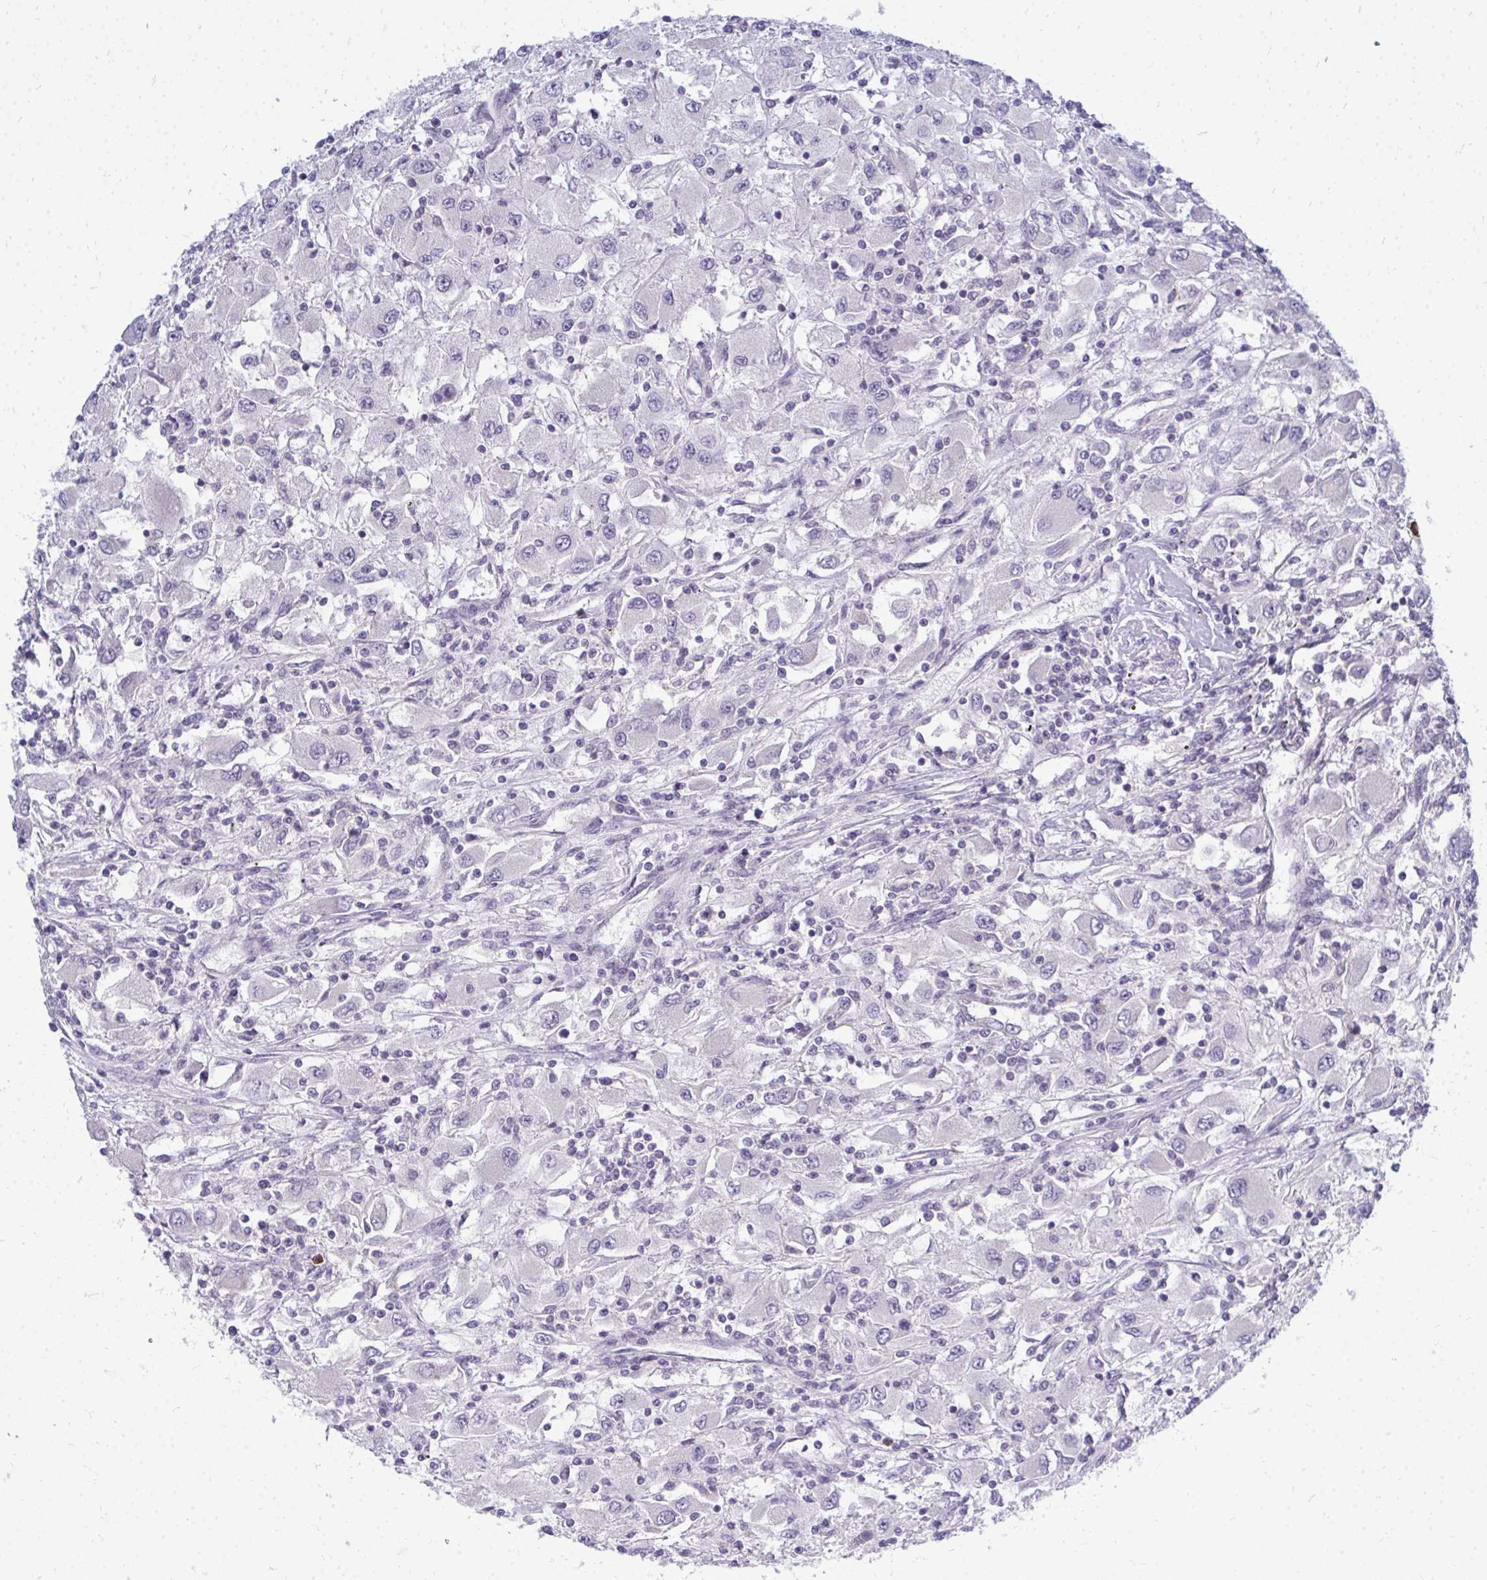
{"staining": {"intensity": "negative", "quantity": "none", "location": "none"}, "tissue": "renal cancer", "cell_type": "Tumor cells", "image_type": "cancer", "snomed": [{"axis": "morphology", "description": "Adenocarcinoma, NOS"}, {"axis": "topography", "description": "Kidney"}], "caption": "Protein analysis of renal cancer exhibits no significant positivity in tumor cells.", "gene": "ACSL5", "patient": {"sex": "female", "age": 67}}